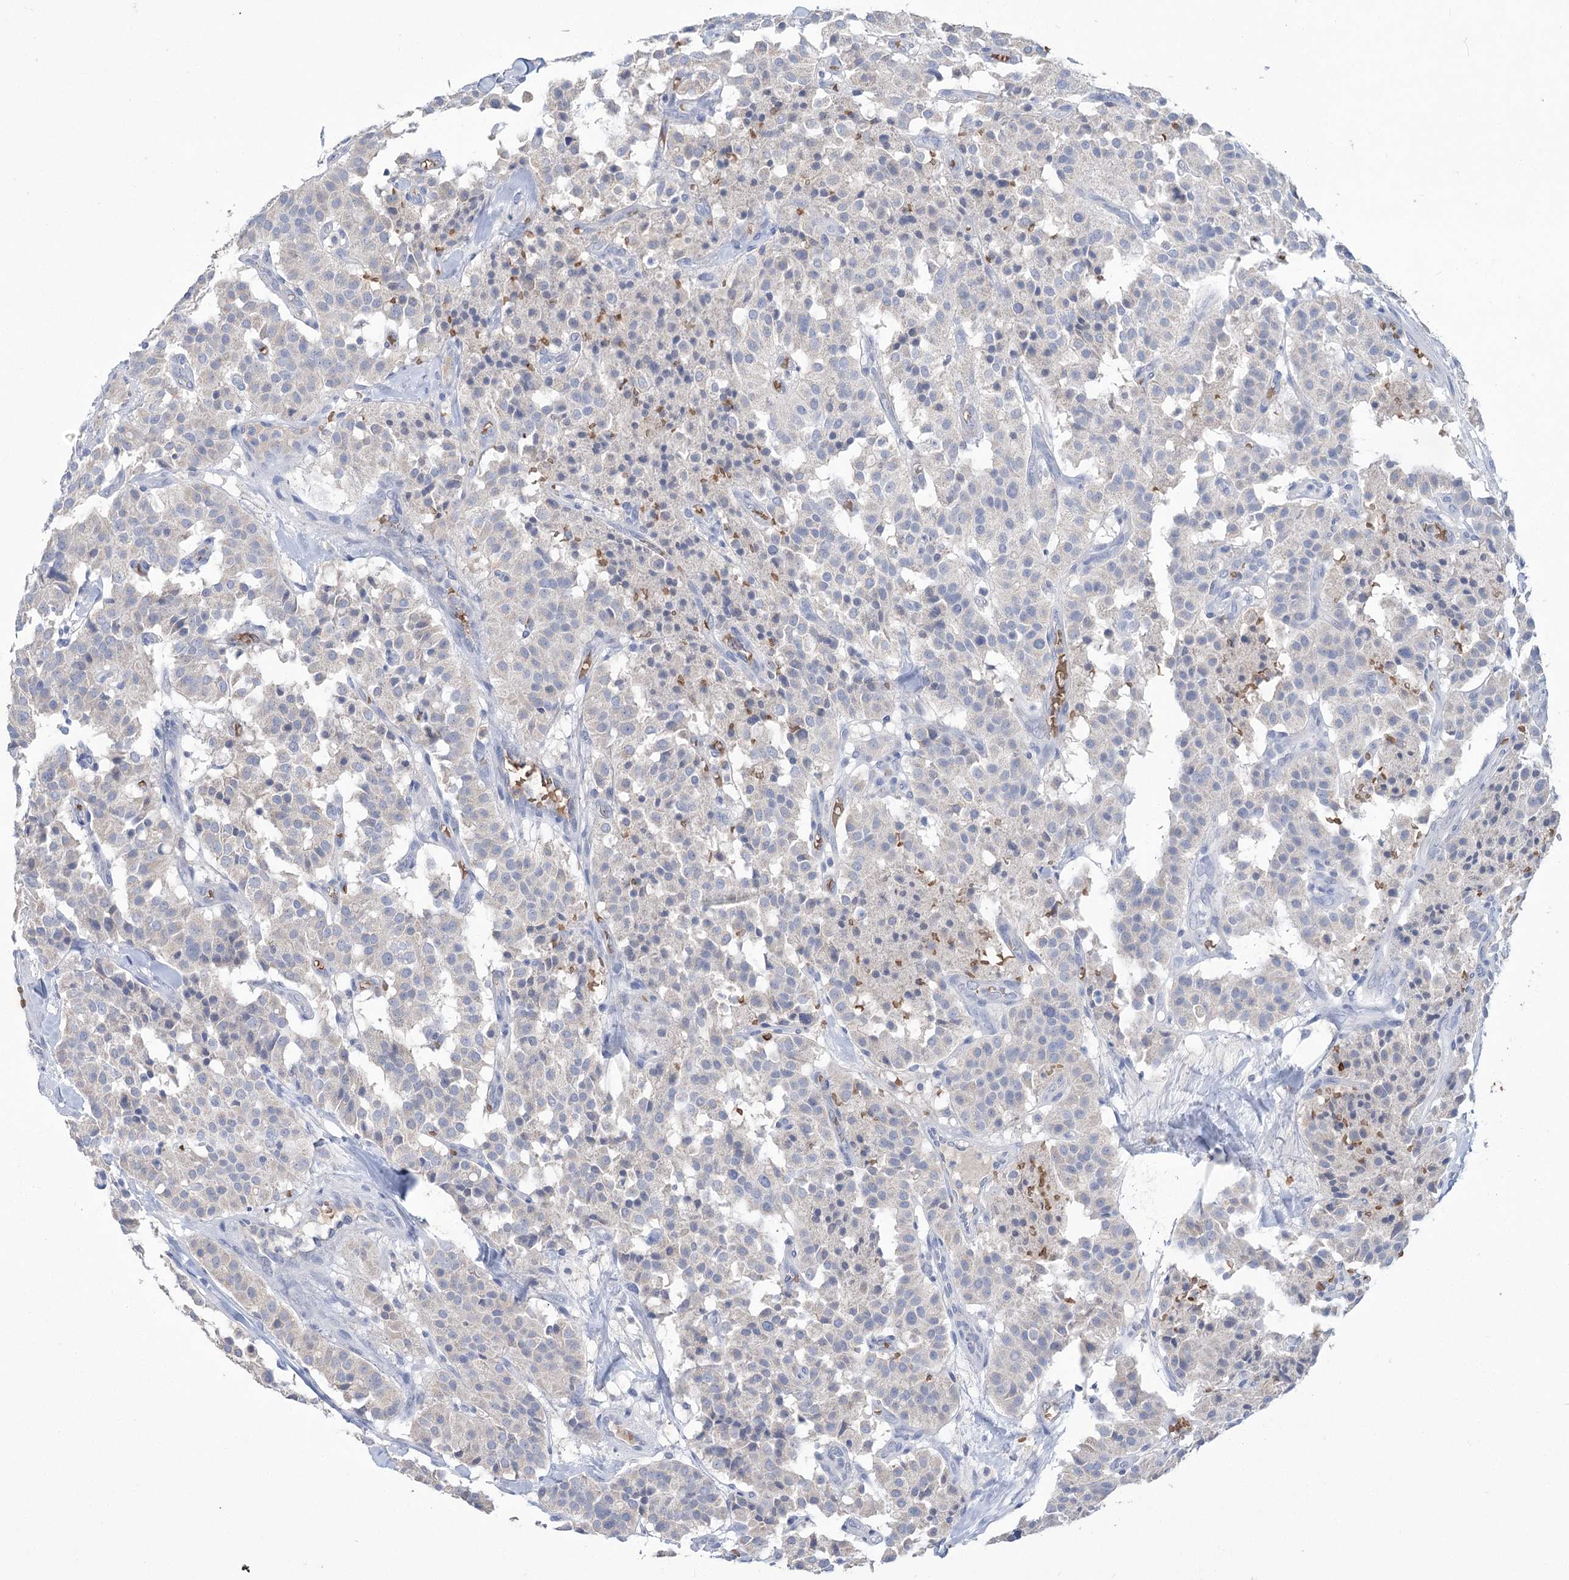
{"staining": {"intensity": "negative", "quantity": "none", "location": "none"}, "tissue": "carcinoid", "cell_type": "Tumor cells", "image_type": "cancer", "snomed": [{"axis": "morphology", "description": "Carcinoid, malignant, NOS"}, {"axis": "topography", "description": "Lung"}], "caption": "A histopathology image of human carcinoid (malignant) is negative for staining in tumor cells. Brightfield microscopy of immunohistochemistry stained with DAB (3,3'-diaminobenzidine) (brown) and hematoxylin (blue), captured at high magnification.", "gene": "HBA1", "patient": {"sex": "male", "age": 30}}